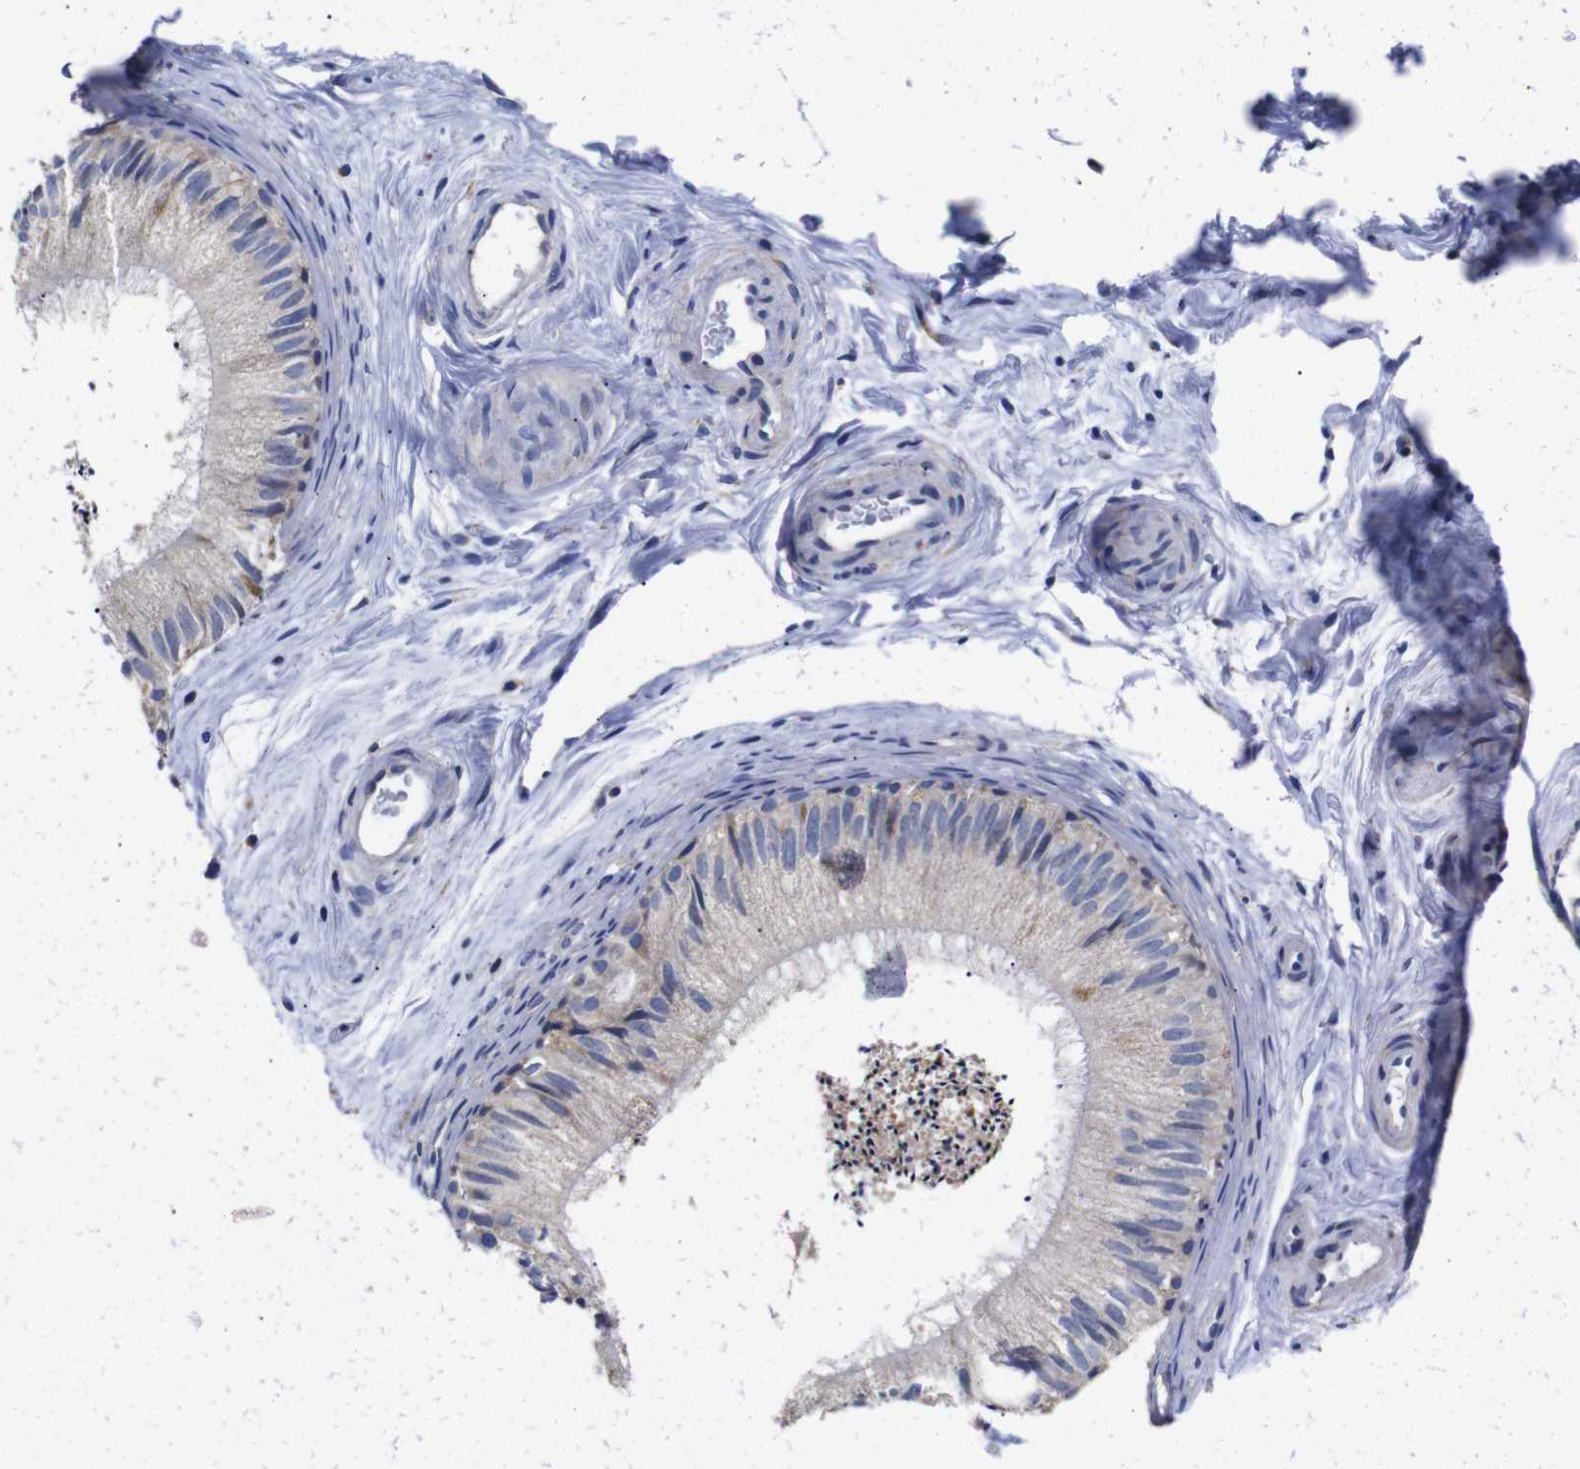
{"staining": {"intensity": "weak", "quantity": "25%-75%", "location": "cytoplasmic/membranous"}, "tissue": "epididymis", "cell_type": "Glandular cells", "image_type": "normal", "snomed": [{"axis": "morphology", "description": "Normal tissue, NOS"}, {"axis": "topography", "description": "Epididymis"}], "caption": "Immunohistochemical staining of unremarkable epididymis displays 25%-75% levels of weak cytoplasmic/membranous protein staining in approximately 25%-75% of glandular cells. (Brightfield microscopy of DAB IHC at high magnification).", "gene": "OPN3", "patient": {"sex": "male", "age": 56}}